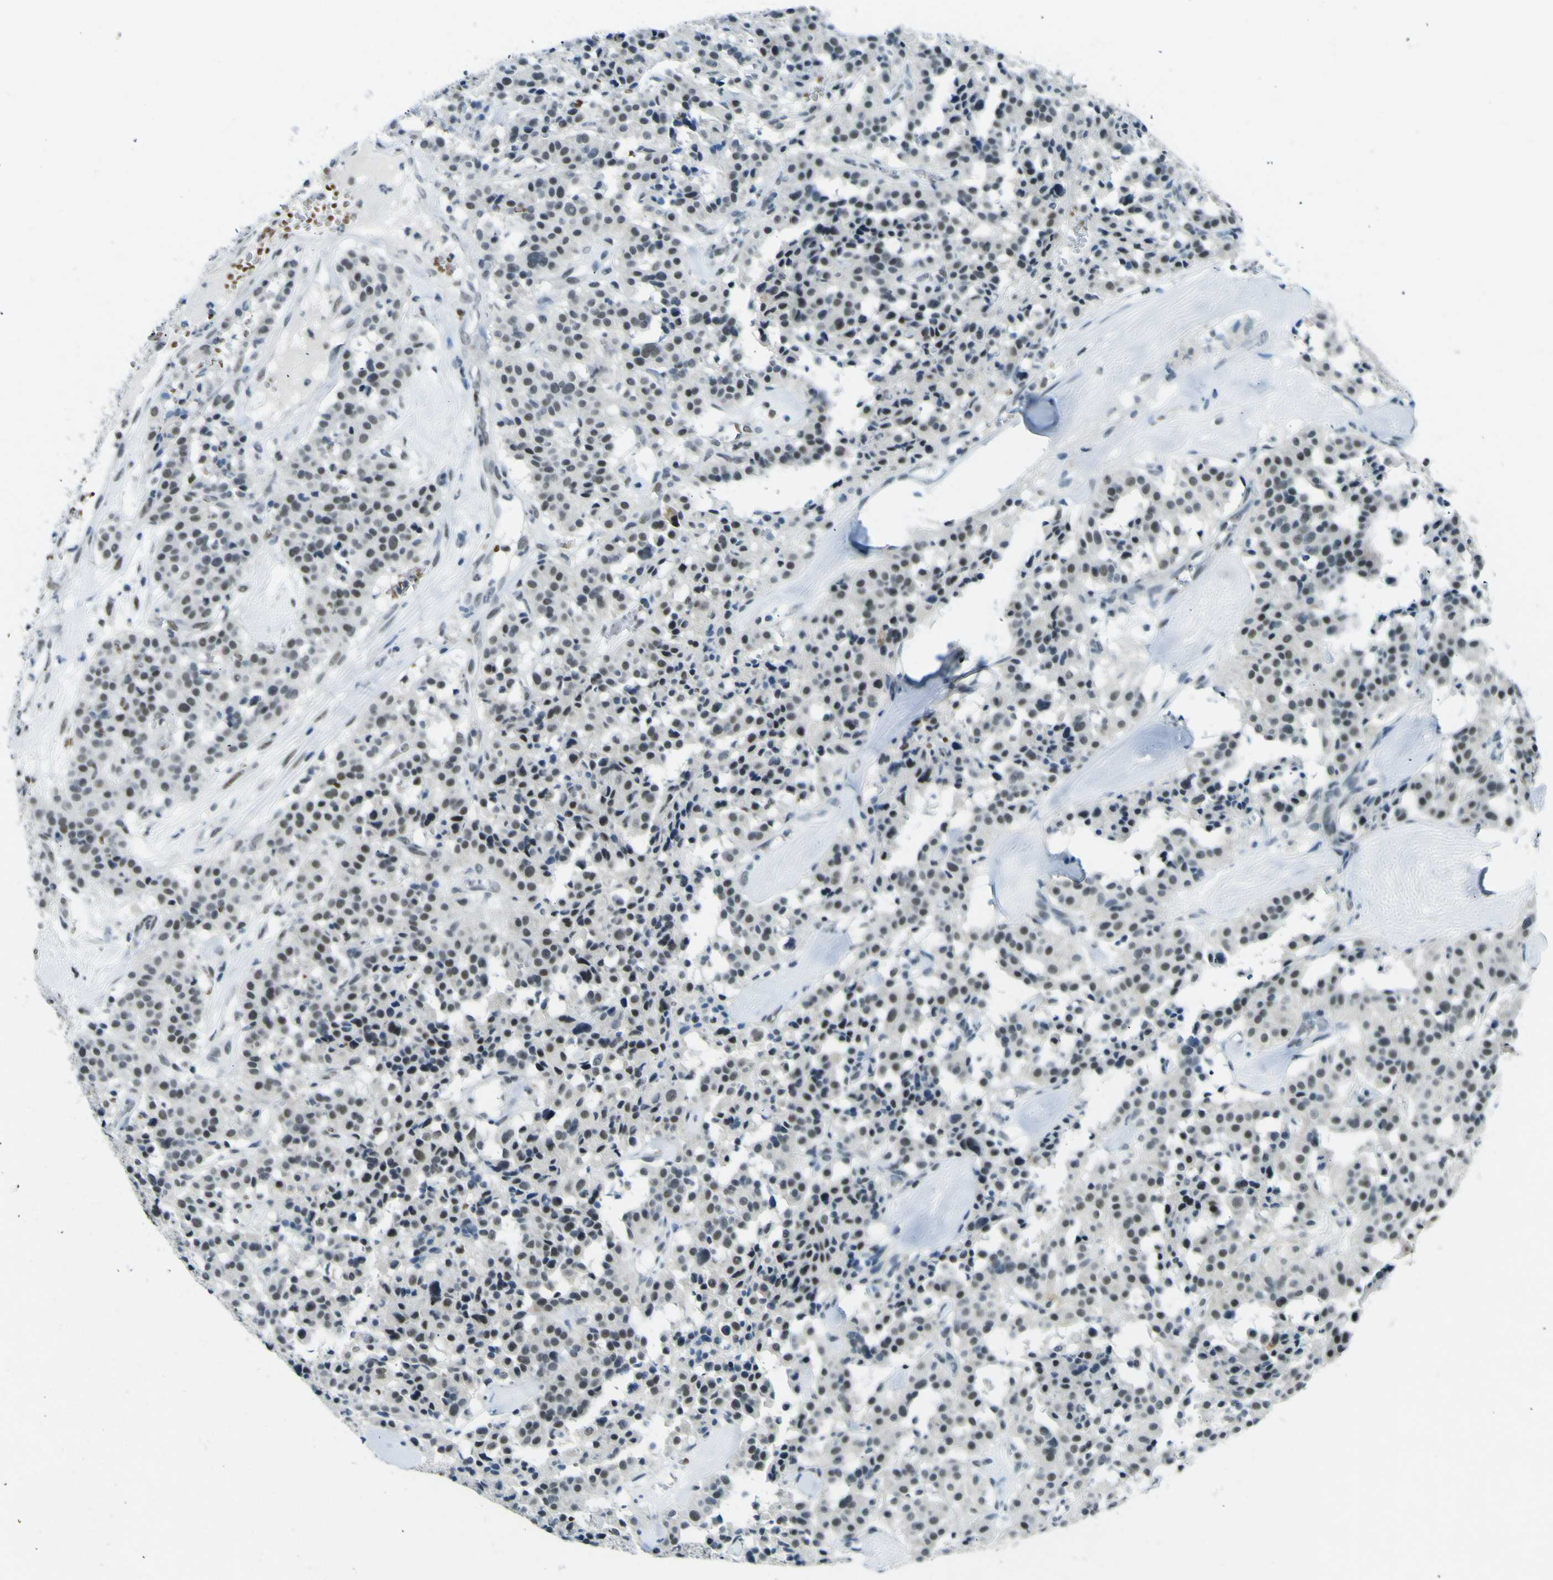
{"staining": {"intensity": "weak", "quantity": "<25%", "location": "nuclear"}, "tissue": "carcinoid", "cell_type": "Tumor cells", "image_type": "cancer", "snomed": [{"axis": "morphology", "description": "Carcinoid, malignant, NOS"}, {"axis": "topography", "description": "Lung"}], "caption": "Tumor cells show no significant protein positivity in malignant carcinoid.", "gene": "CEBPG", "patient": {"sex": "male", "age": 30}}